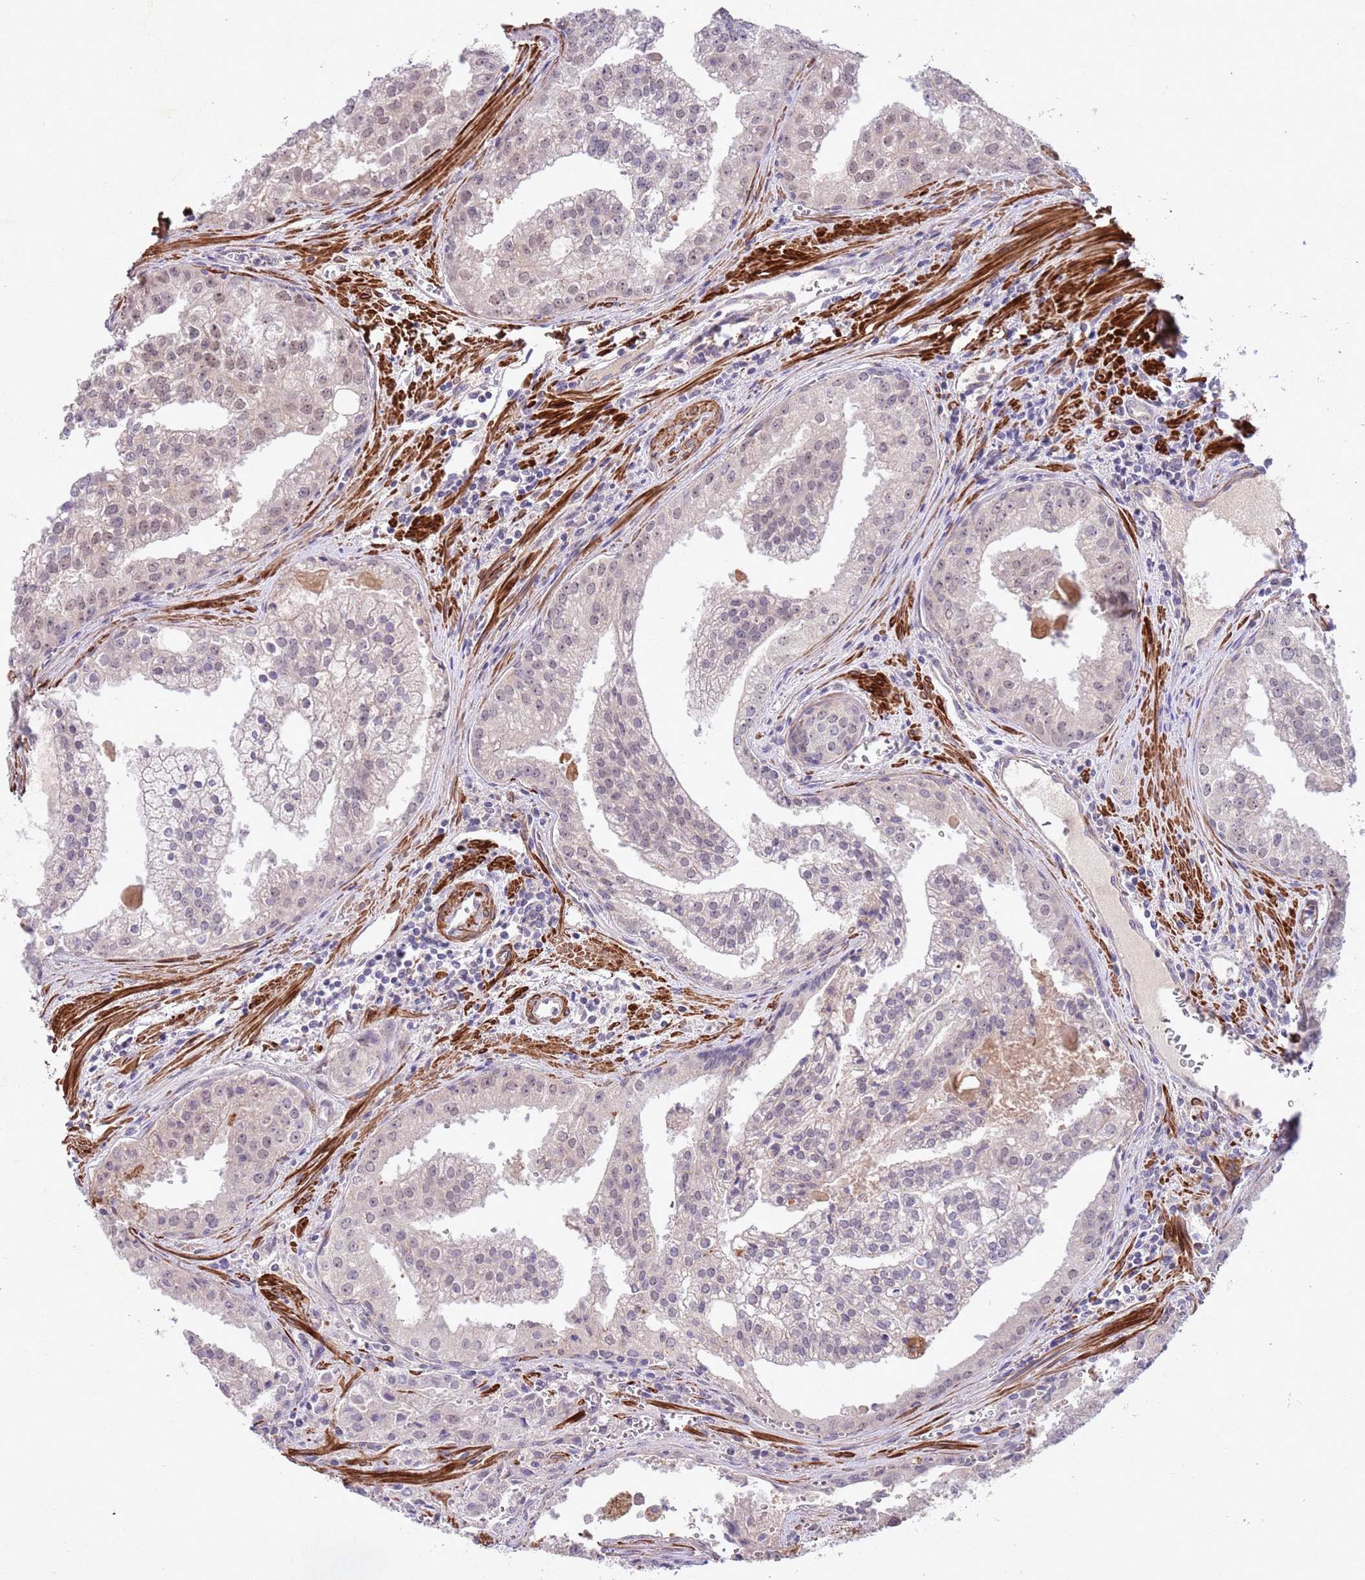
{"staining": {"intensity": "weak", "quantity": "<25%", "location": "nuclear"}, "tissue": "prostate cancer", "cell_type": "Tumor cells", "image_type": "cancer", "snomed": [{"axis": "morphology", "description": "Adenocarcinoma, High grade"}, {"axis": "topography", "description": "Prostate"}], "caption": "IHC of human prostate cancer reveals no expression in tumor cells.", "gene": "CCNI", "patient": {"sex": "male", "age": 68}}